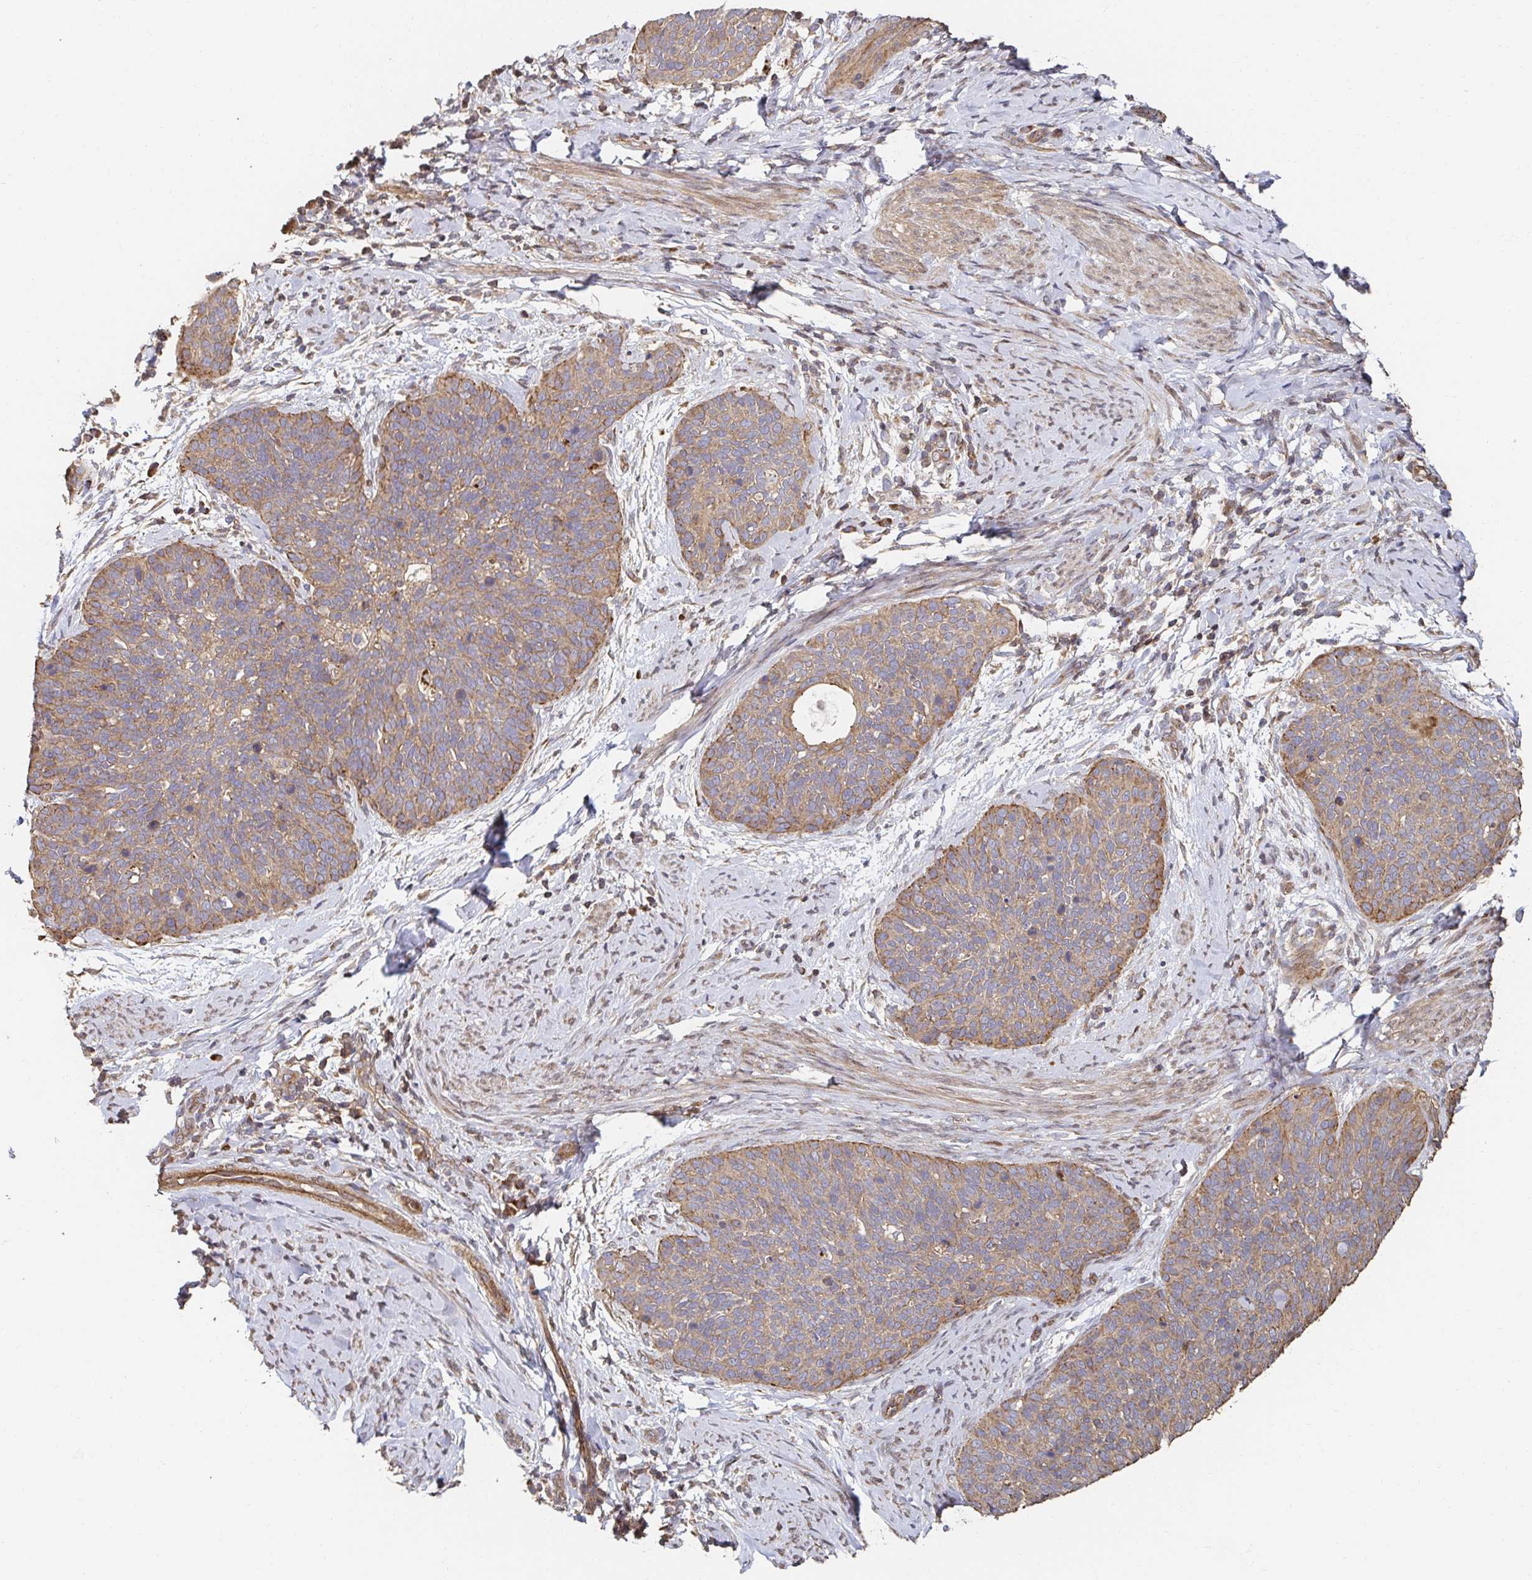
{"staining": {"intensity": "moderate", "quantity": "25%-75%", "location": "cytoplasmic/membranous"}, "tissue": "cervical cancer", "cell_type": "Tumor cells", "image_type": "cancer", "snomed": [{"axis": "morphology", "description": "Squamous cell carcinoma, NOS"}, {"axis": "topography", "description": "Cervix"}], "caption": "Protein staining of cervical cancer (squamous cell carcinoma) tissue exhibits moderate cytoplasmic/membranous staining in about 25%-75% of tumor cells.", "gene": "APBB1", "patient": {"sex": "female", "age": 69}}